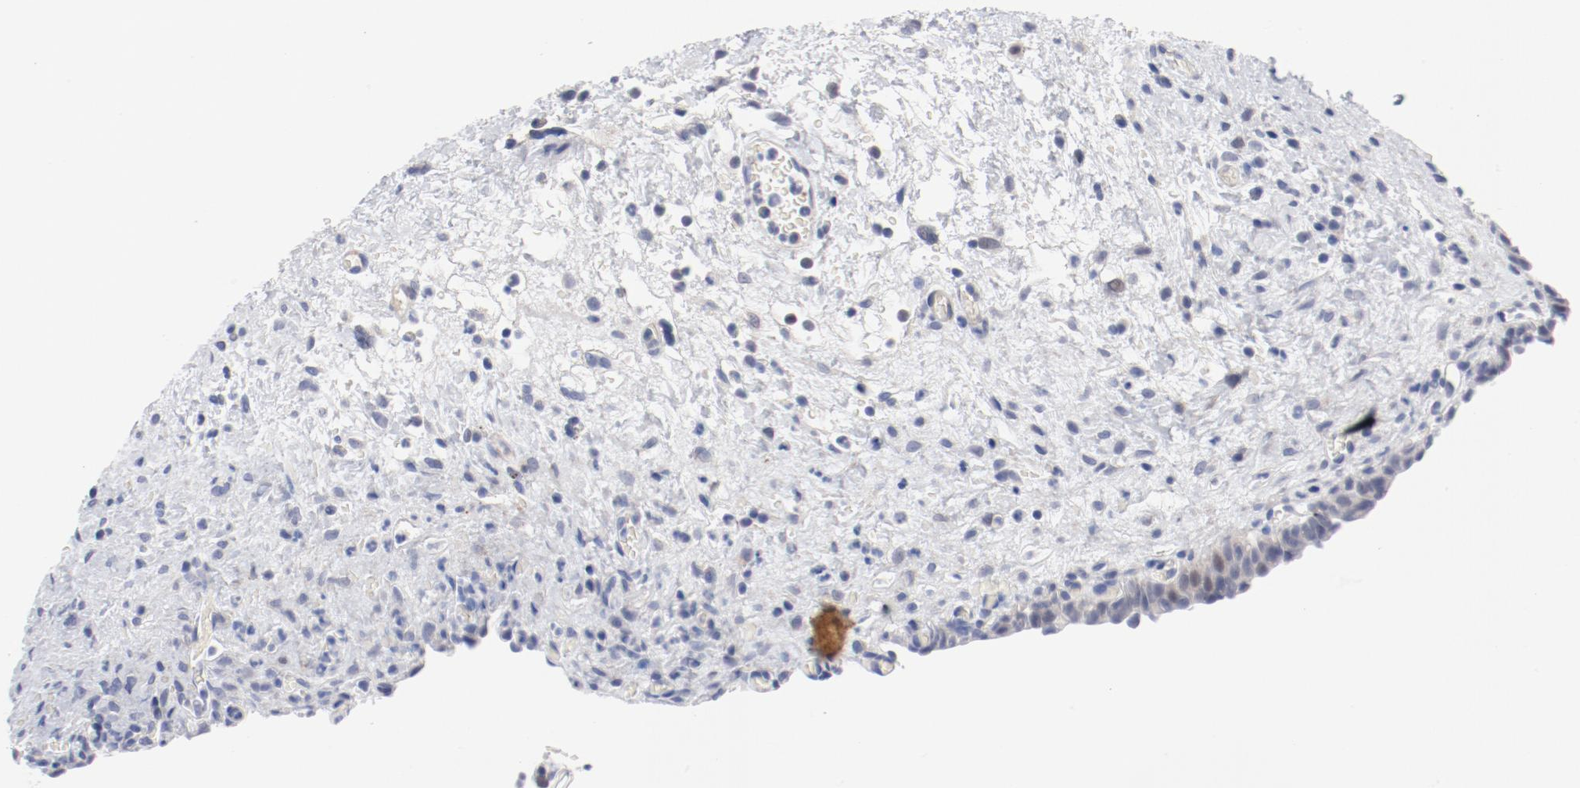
{"staining": {"intensity": "negative", "quantity": "none", "location": "none"}, "tissue": "urinary bladder", "cell_type": "Urothelial cells", "image_type": "normal", "snomed": [{"axis": "morphology", "description": "Normal tissue, NOS"}, {"axis": "morphology", "description": "Dysplasia, NOS"}, {"axis": "topography", "description": "Urinary bladder"}], "caption": "Immunohistochemical staining of benign human urinary bladder displays no significant positivity in urothelial cells. (Immunohistochemistry (ihc), brightfield microscopy, high magnification).", "gene": "KCNK13", "patient": {"sex": "male", "age": 35}}